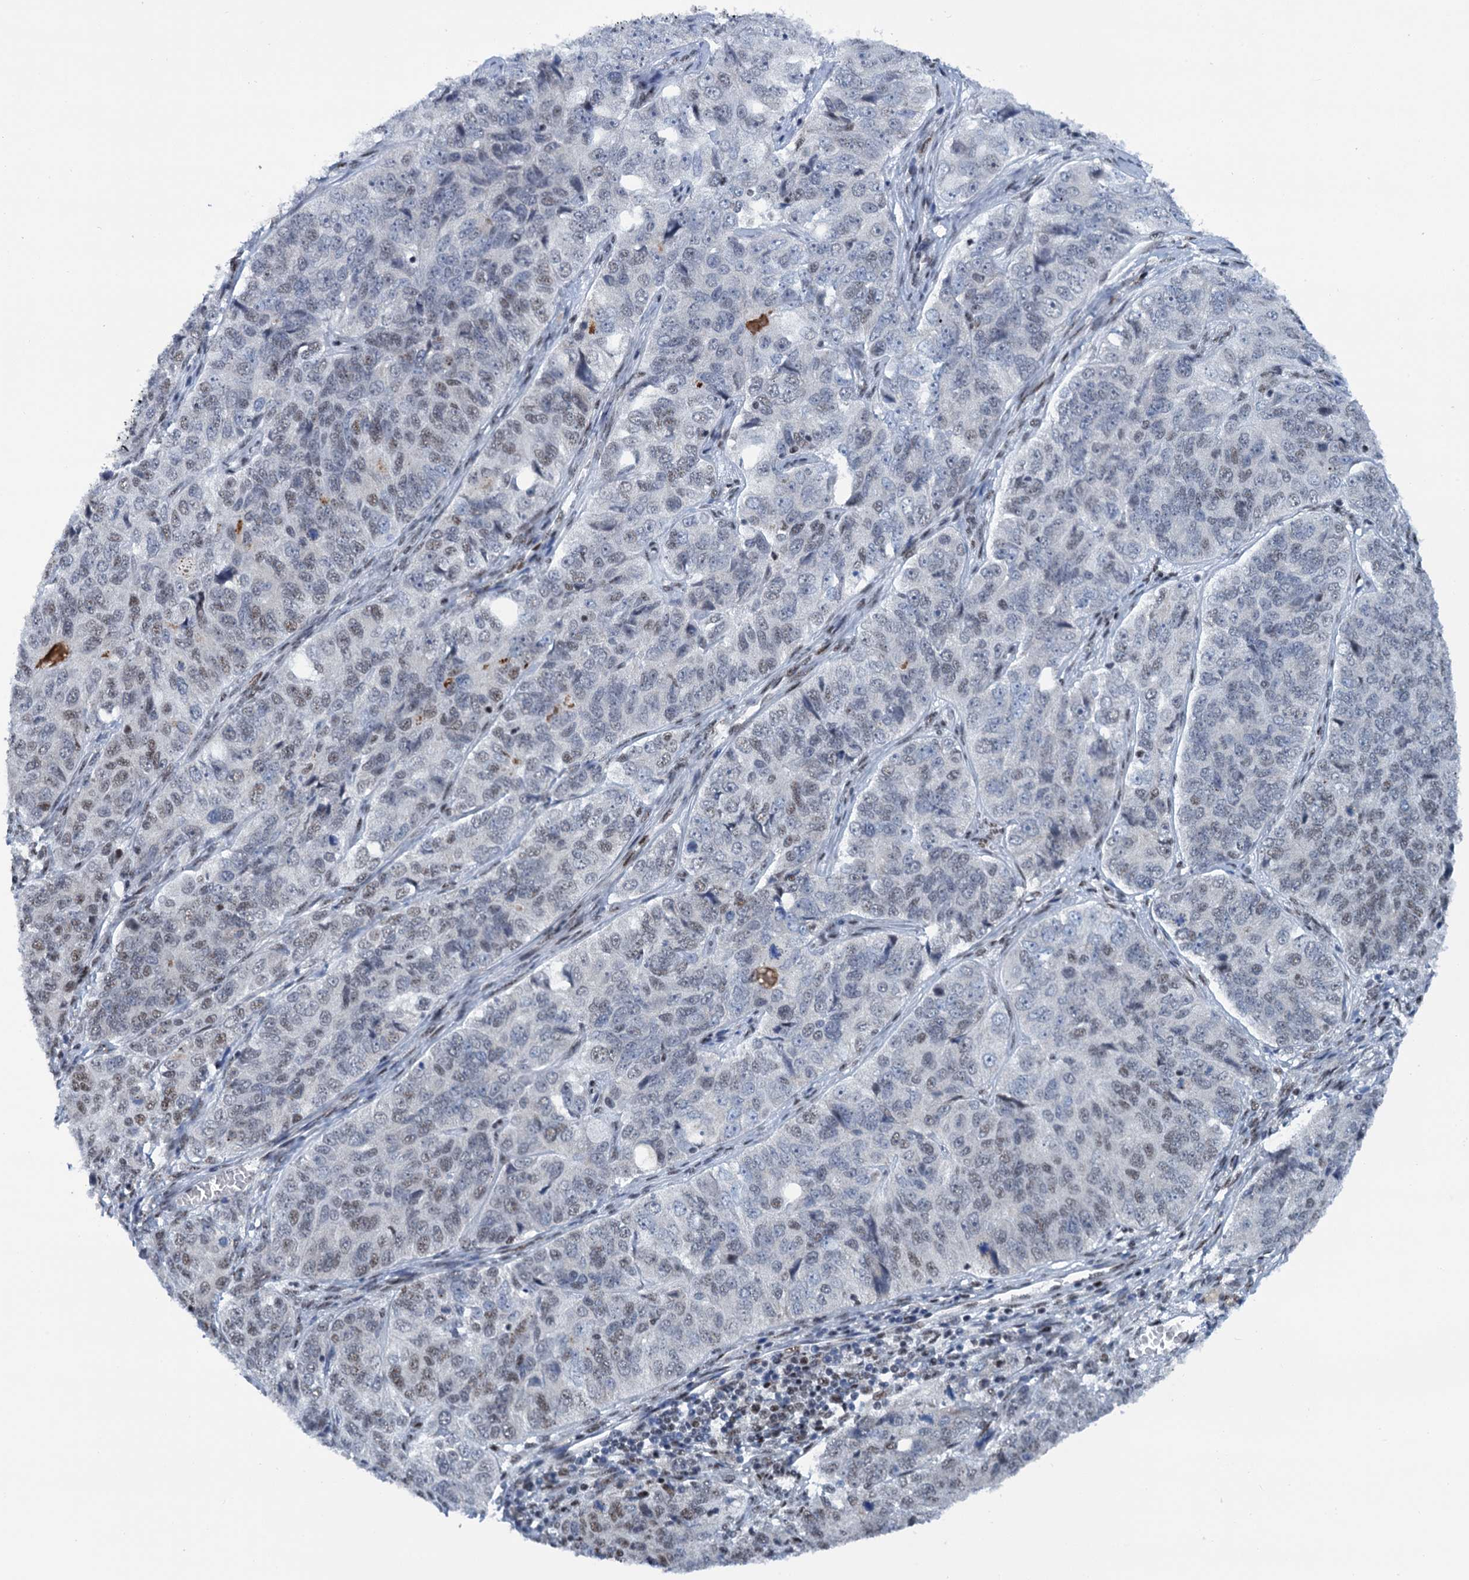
{"staining": {"intensity": "weak", "quantity": "25%-75%", "location": "nuclear"}, "tissue": "ovarian cancer", "cell_type": "Tumor cells", "image_type": "cancer", "snomed": [{"axis": "morphology", "description": "Carcinoma, endometroid"}, {"axis": "topography", "description": "Ovary"}], "caption": "Endometroid carcinoma (ovarian) tissue reveals weak nuclear positivity in approximately 25%-75% of tumor cells", "gene": "SREK1", "patient": {"sex": "female", "age": 51}}